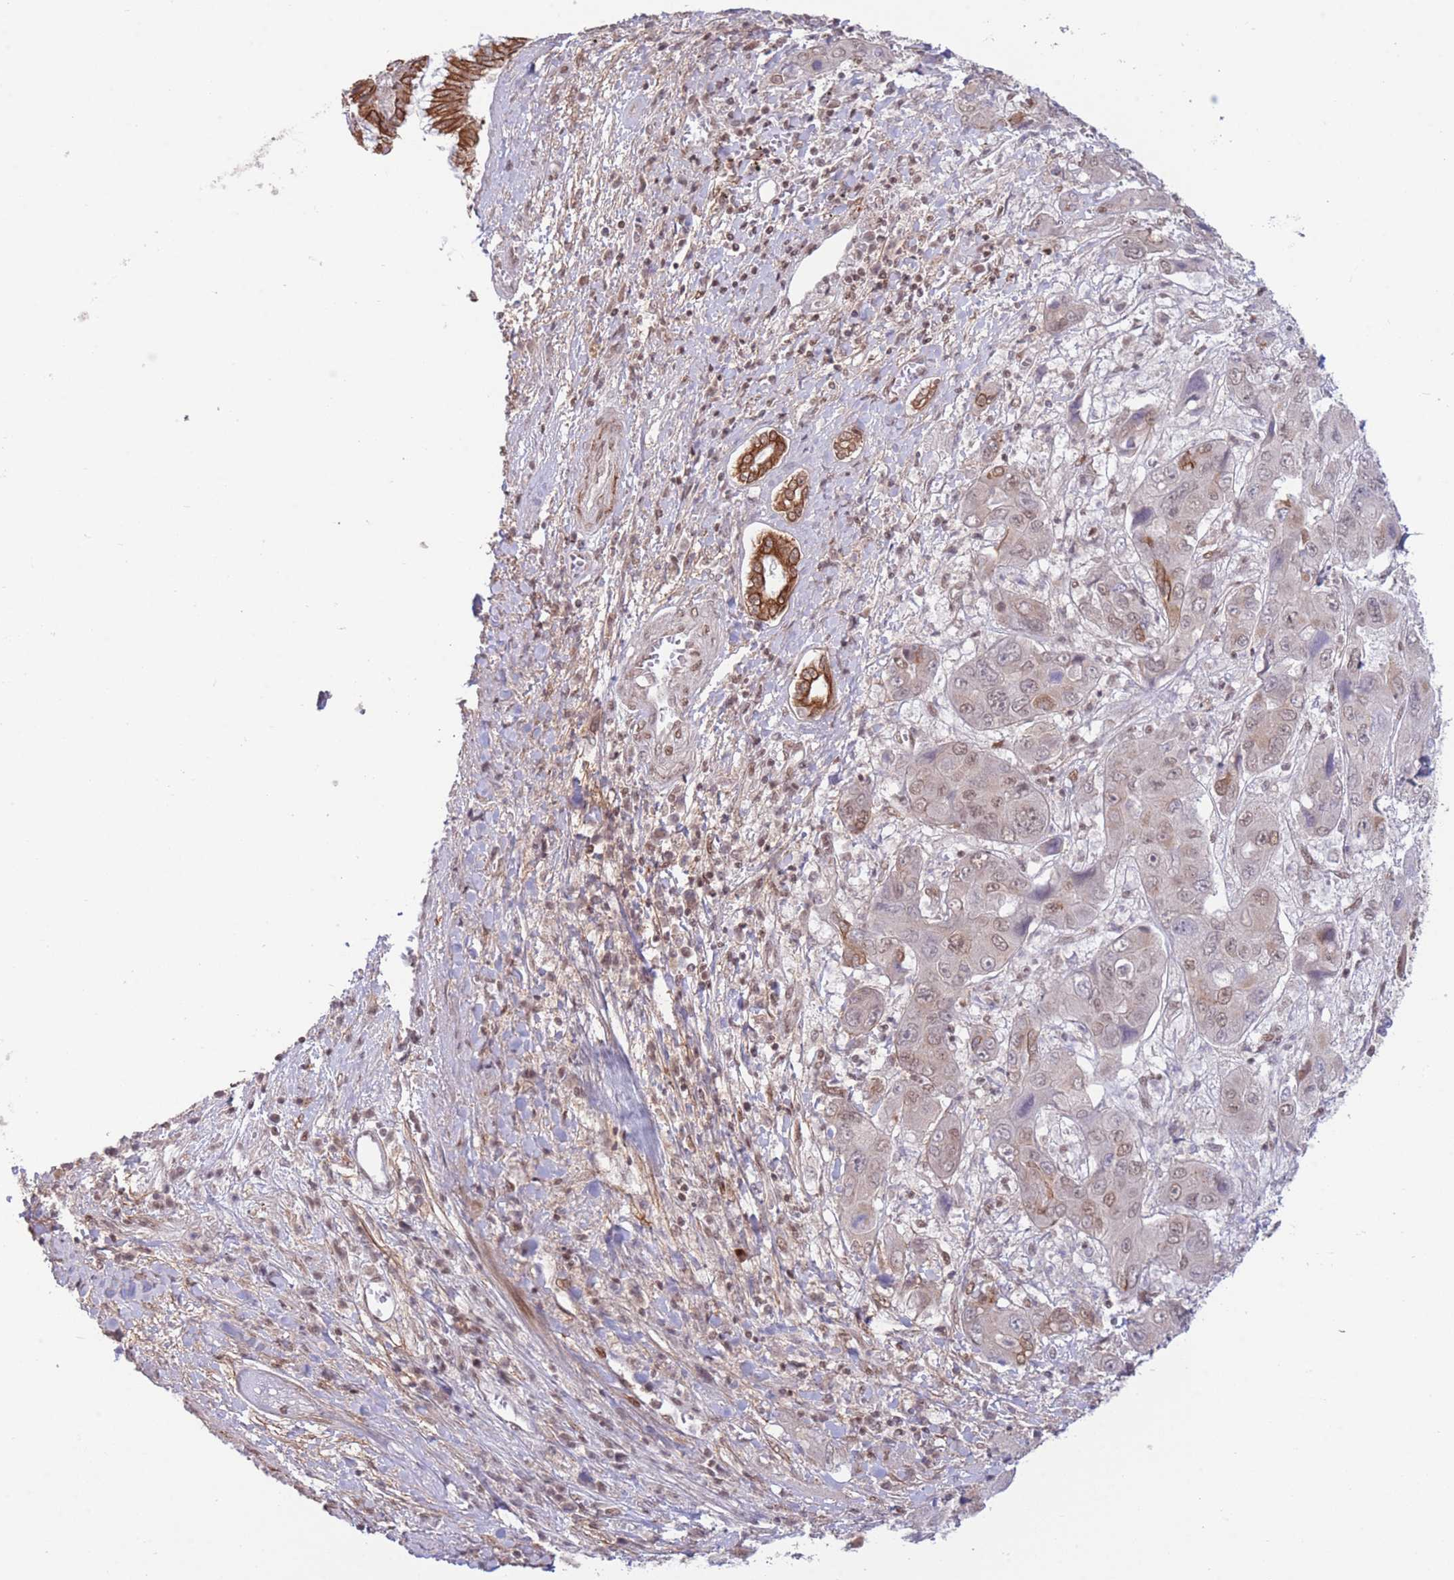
{"staining": {"intensity": "weak", "quantity": "25%-75%", "location": "cytoplasmic/membranous,nuclear"}, "tissue": "liver cancer", "cell_type": "Tumor cells", "image_type": "cancer", "snomed": [{"axis": "morphology", "description": "Cholangiocarcinoma"}, {"axis": "topography", "description": "Liver"}], "caption": "A low amount of weak cytoplasmic/membranous and nuclear staining is identified in about 25%-75% of tumor cells in liver cholangiocarcinoma tissue.", "gene": "CARD8", "patient": {"sex": "male", "age": 67}}